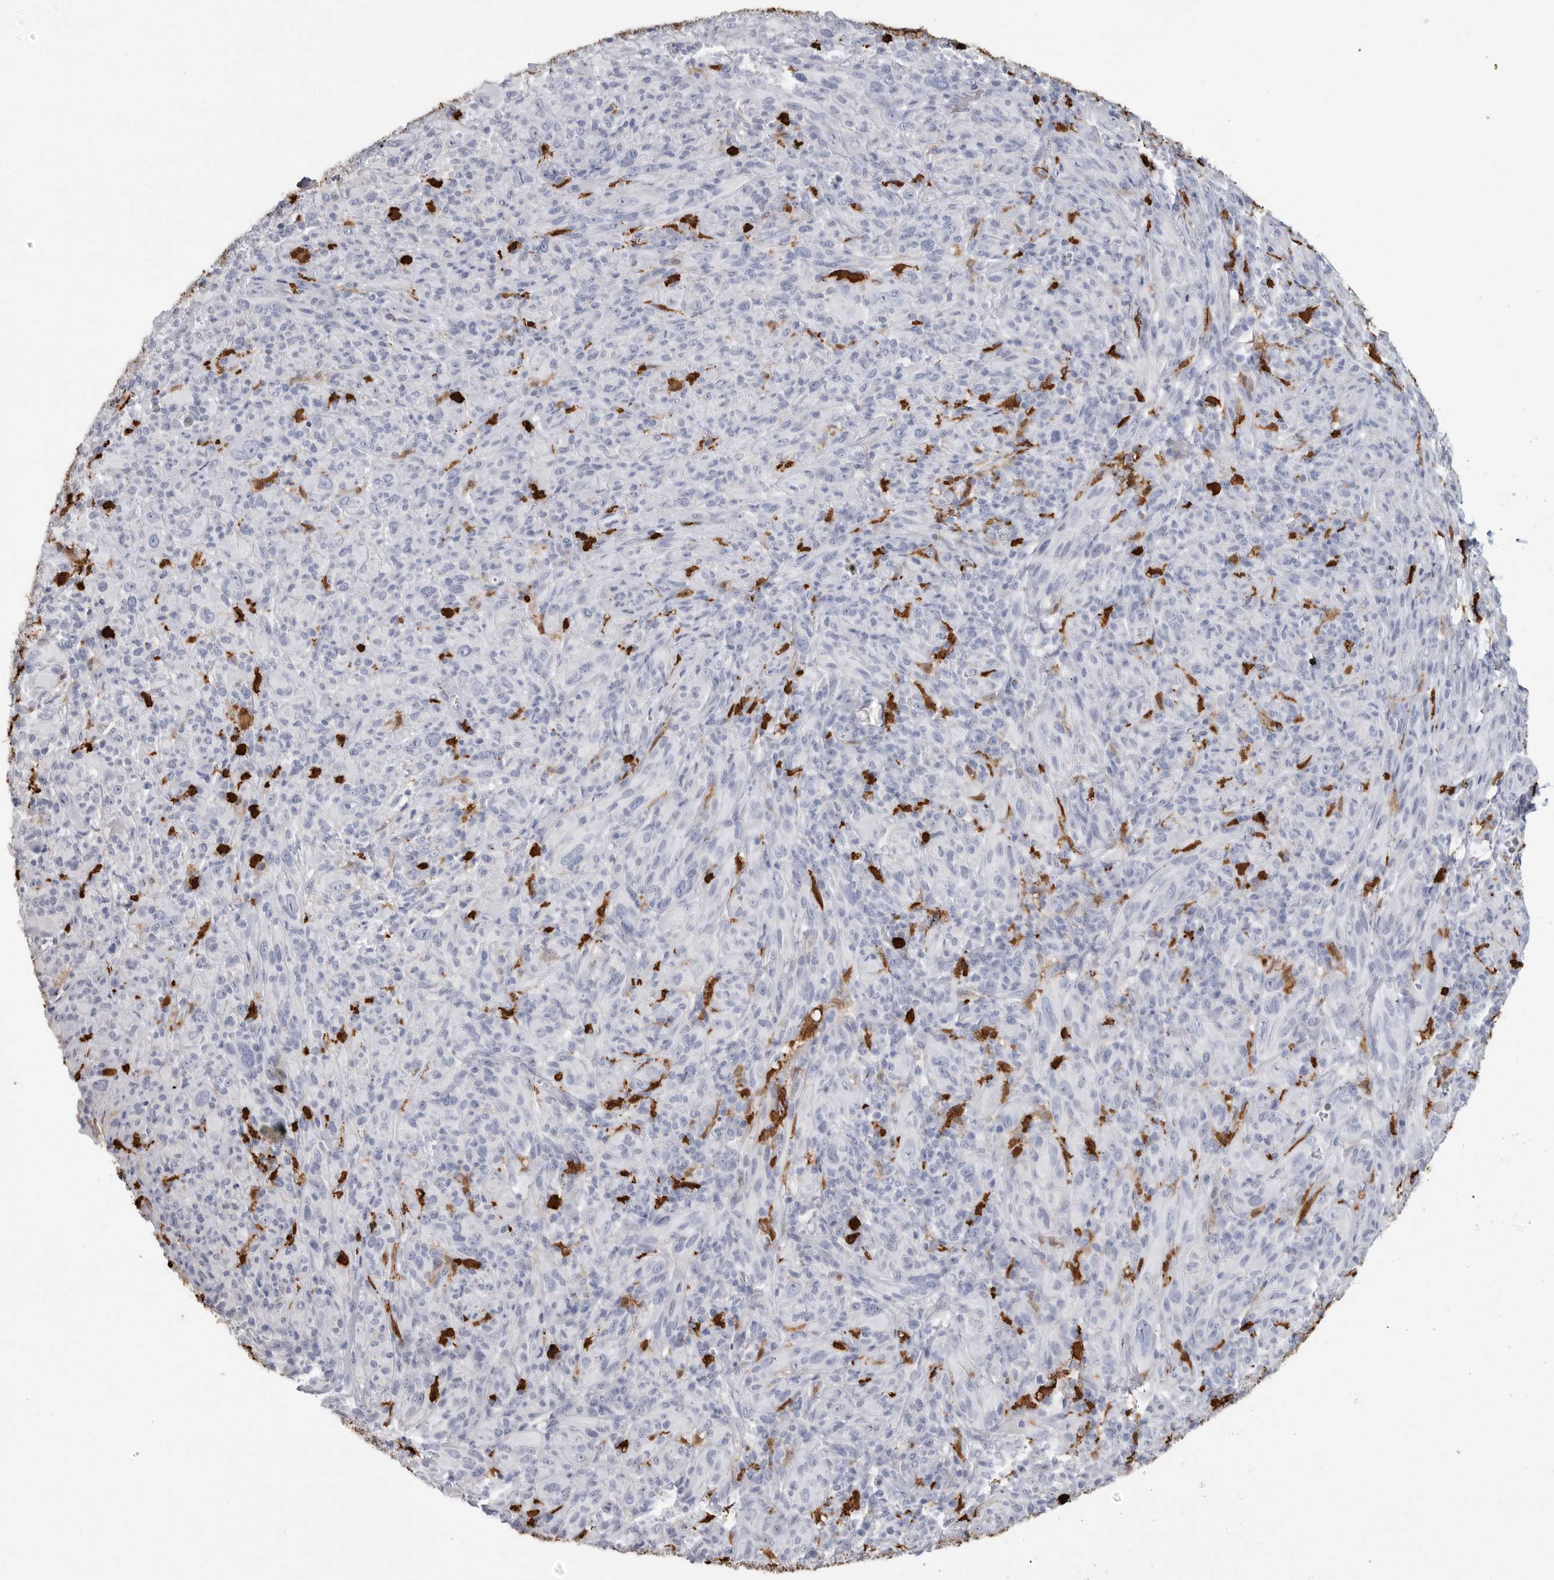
{"staining": {"intensity": "negative", "quantity": "none", "location": "none"}, "tissue": "melanoma", "cell_type": "Tumor cells", "image_type": "cancer", "snomed": [{"axis": "morphology", "description": "Malignant melanoma, NOS"}, {"axis": "topography", "description": "Skin of head"}], "caption": "Immunohistochemistry of melanoma shows no positivity in tumor cells.", "gene": "CYB561D1", "patient": {"sex": "male", "age": 96}}